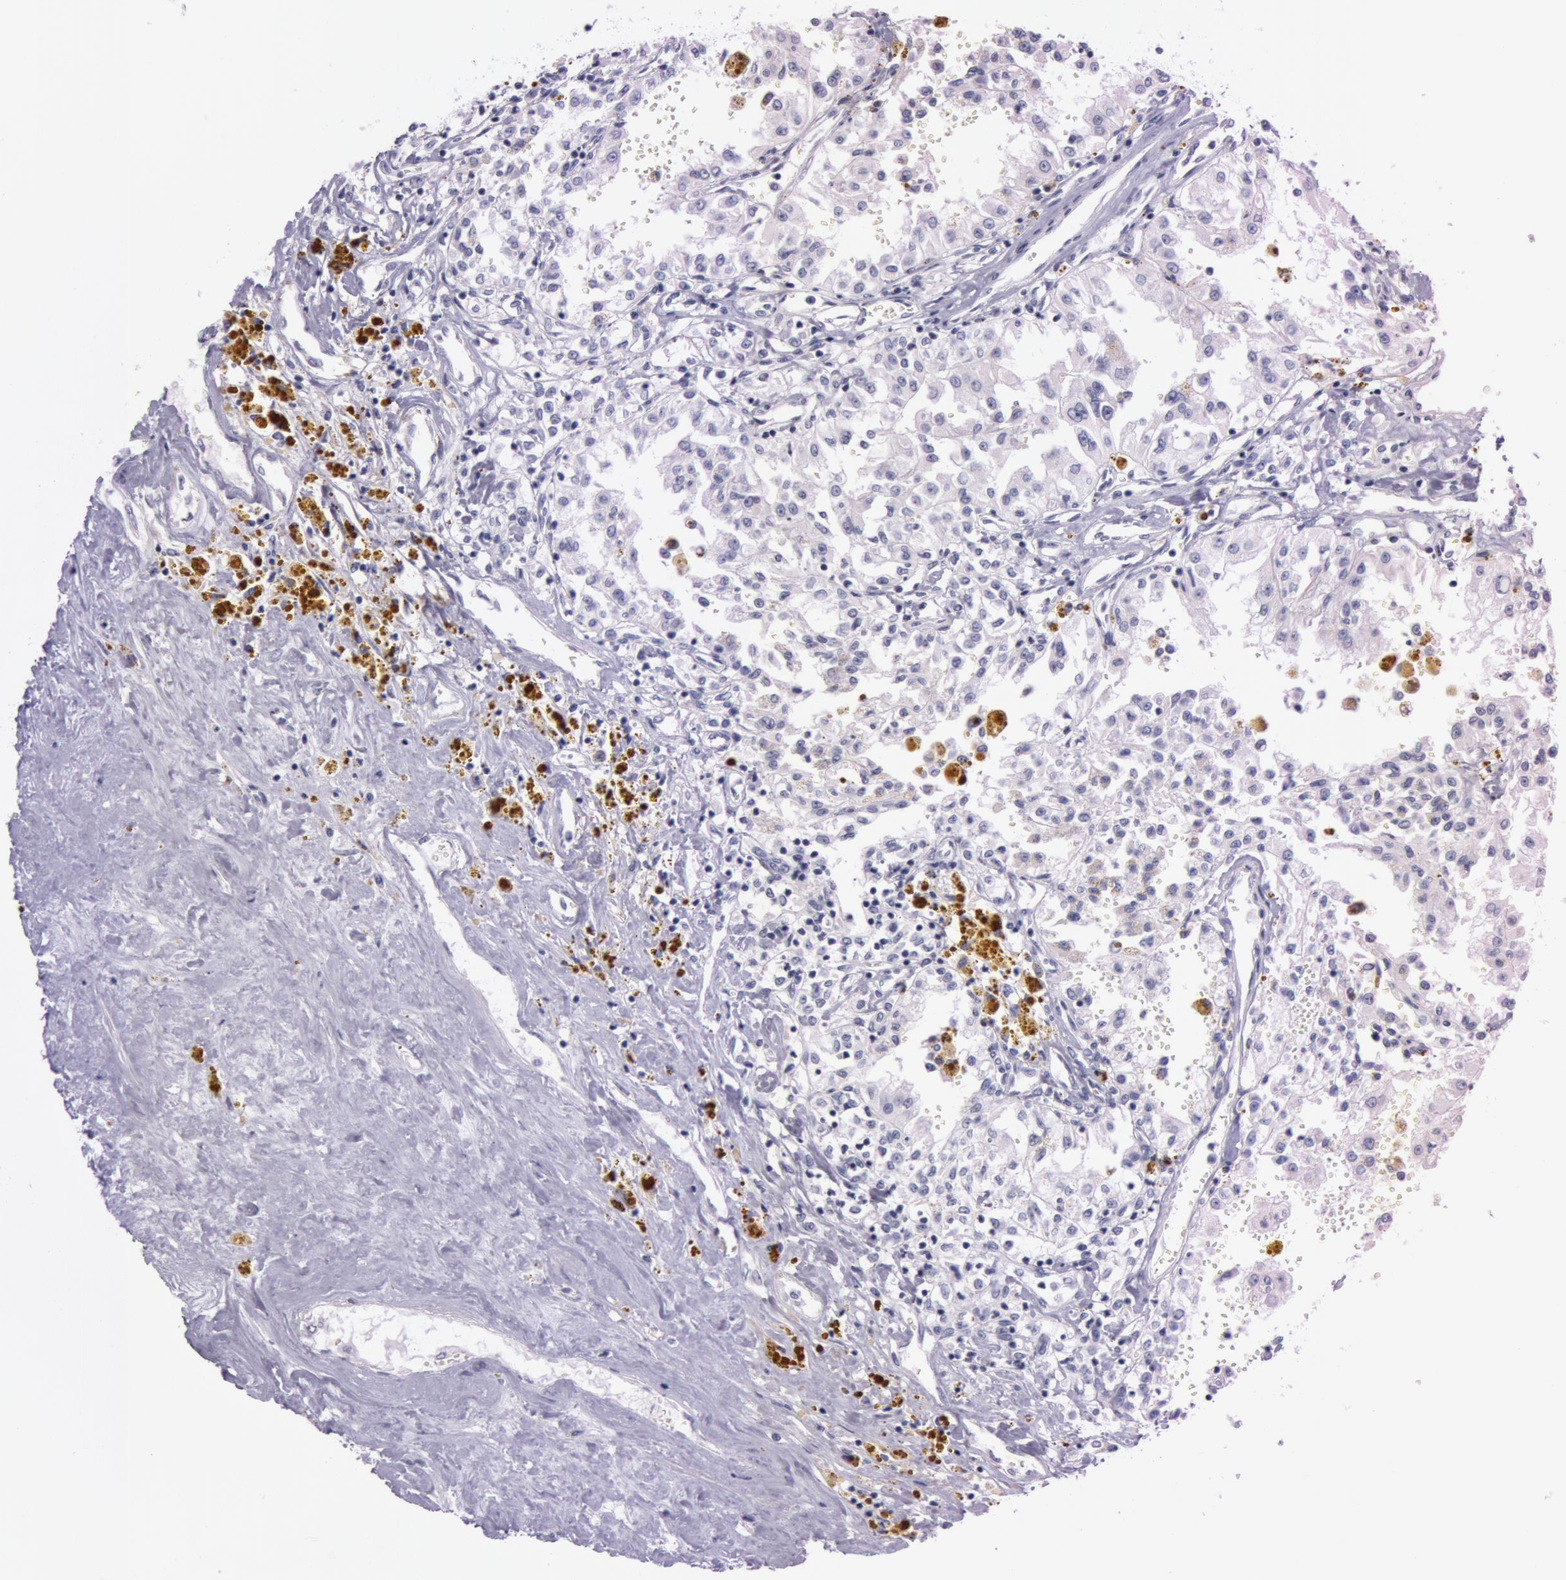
{"staining": {"intensity": "negative", "quantity": "none", "location": "none"}, "tissue": "renal cancer", "cell_type": "Tumor cells", "image_type": "cancer", "snomed": [{"axis": "morphology", "description": "Adenocarcinoma, NOS"}, {"axis": "topography", "description": "Kidney"}], "caption": "IHC image of renal adenocarcinoma stained for a protein (brown), which displays no positivity in tumor cells.", "gene": "S100A7", "patient": {"sex": "male", "age": 78}}